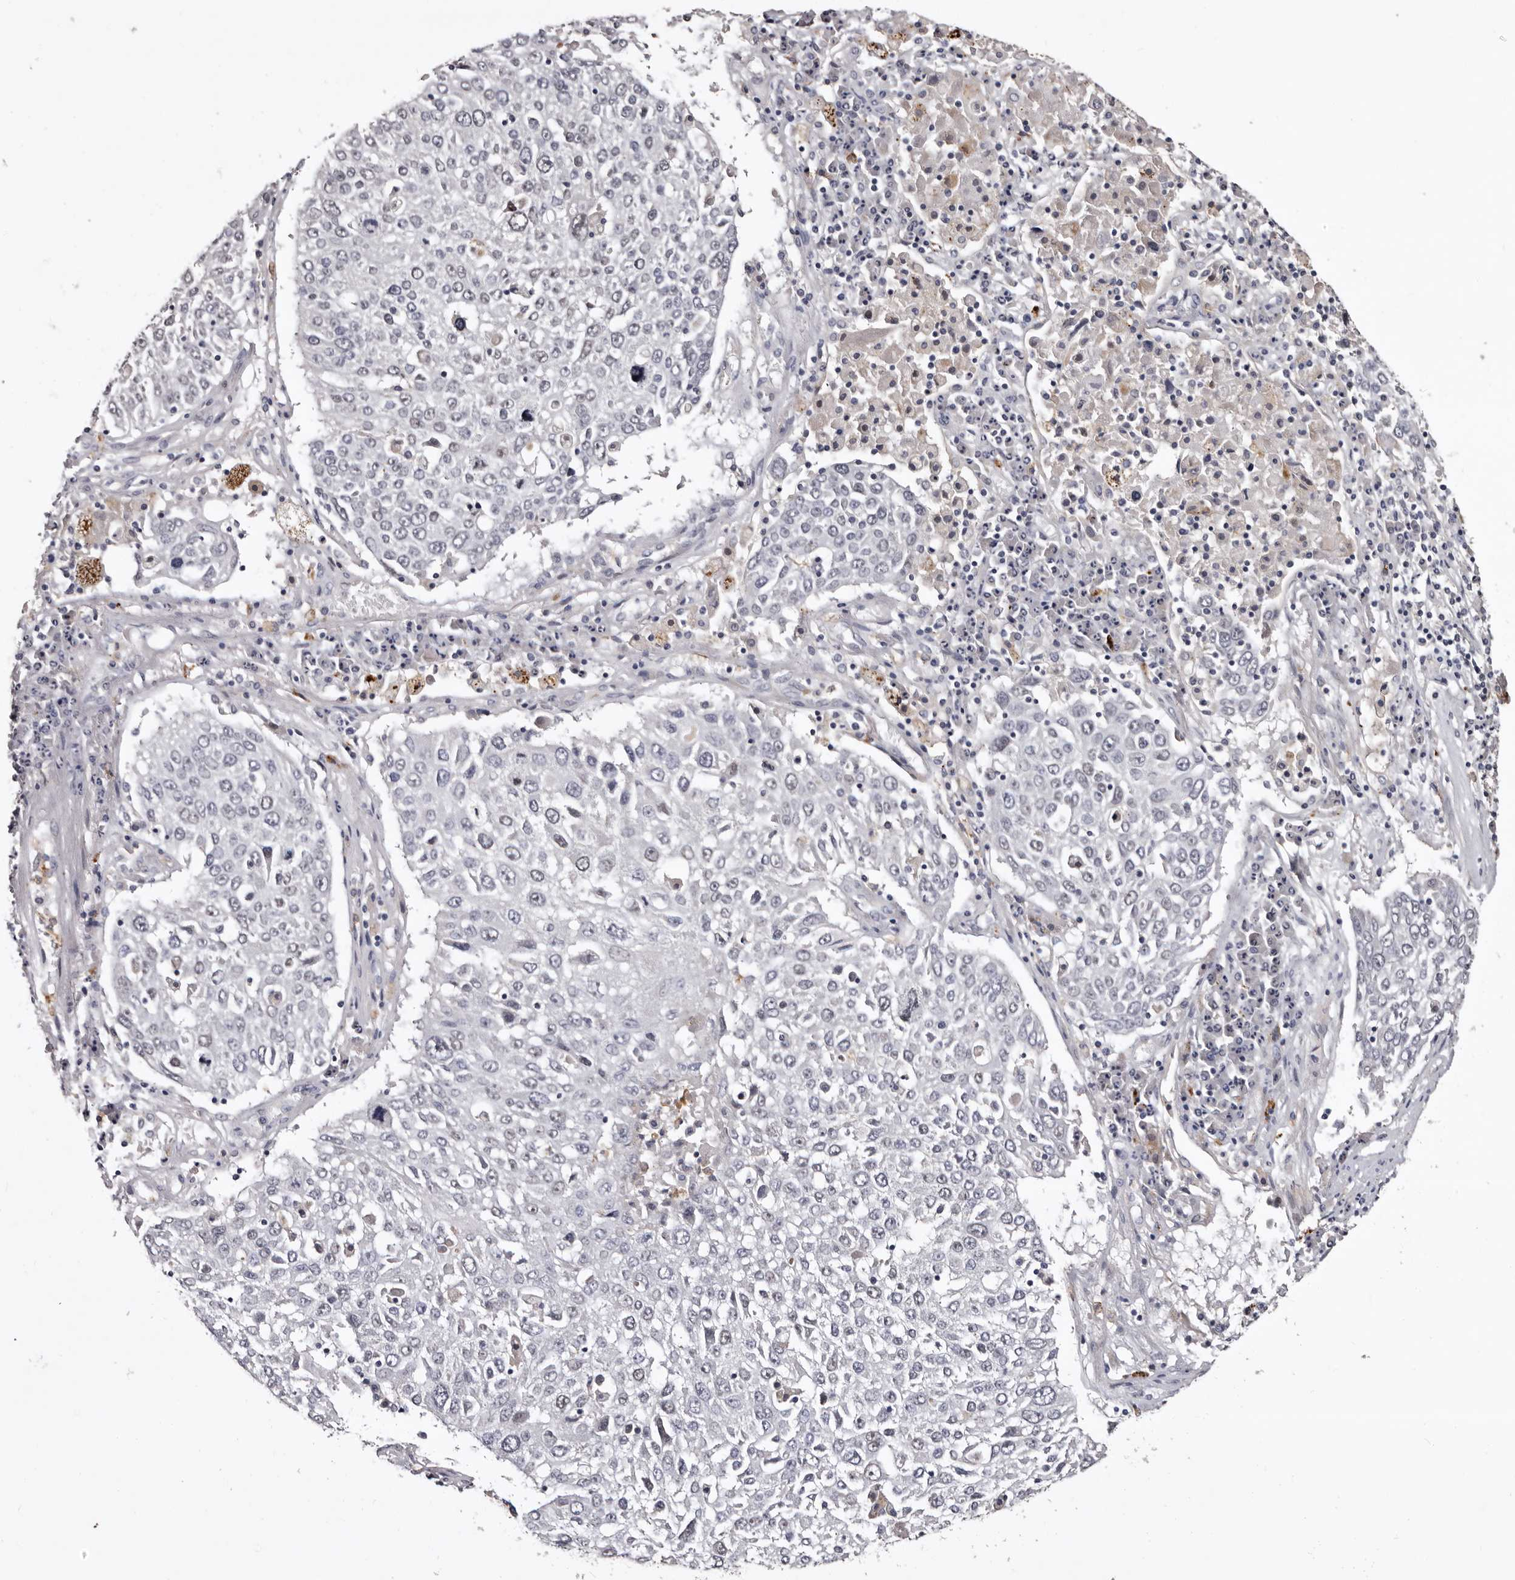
{"staining": {"intensity": "negative", "quantity": "none", "location": "none"}, "tissue": "lung cancer", "cell_type": "Tumor cells", "image_type": "cancer", "snomed": [{"axis": "morphology", "description": "Squamous cell carcinoma, NOS"}, {"axis": "topography", "description": "Lung"}], "caption": "This is an immunohistochemistry histopathology image of lung squamous cell carcinoma. There is no positivity in tumor cells.", "gene": "SLC10A4", "patient": {"sex": "male", "age": 65}}